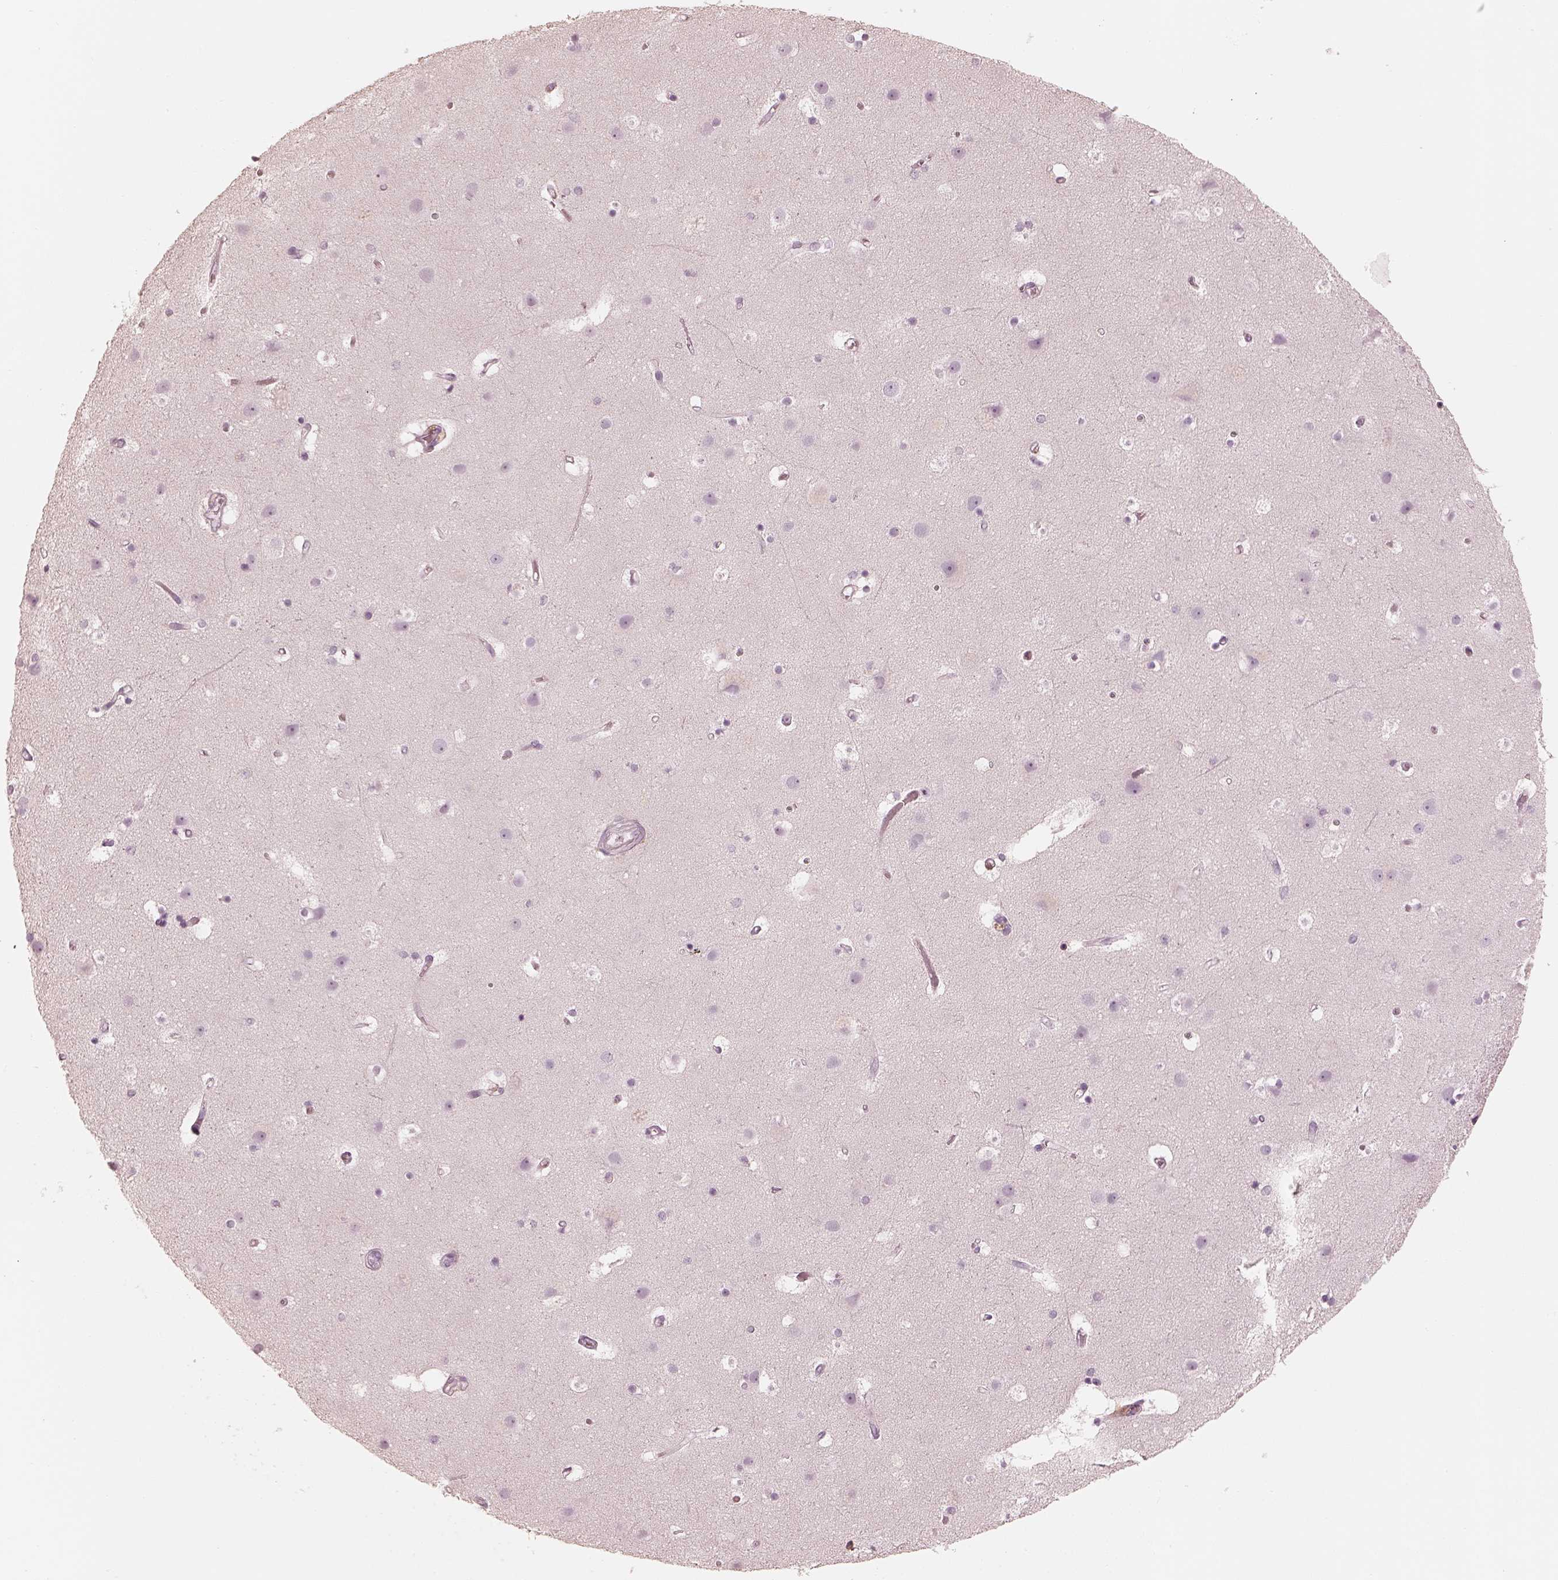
{"staining": {"intensity": "negative", "quantity": "none", "location": "none"}, "tissue": "cerebral cortex", "cell_type": "Endothelial cells", "image_type": "normal", "snomed": [{"axis": "morphology", "description": "Normal tissue, NOS"}, {"axis": "topography", "description": "Cerebral cortex"}], "caption": "High magnification brightfield microscopy of benign cerebral cortex stained with DAB (brown) and counterstained with hematoxylin (blue): endothelial cells show no significant expression. (Stains: DAB immunohistochemistry (IHC) with hematoxylin counter stain, Microscopy: brightfield microscopy at high magnification).", "gene": "CALR3", "patient": {"sex": "female", "age": 52}}